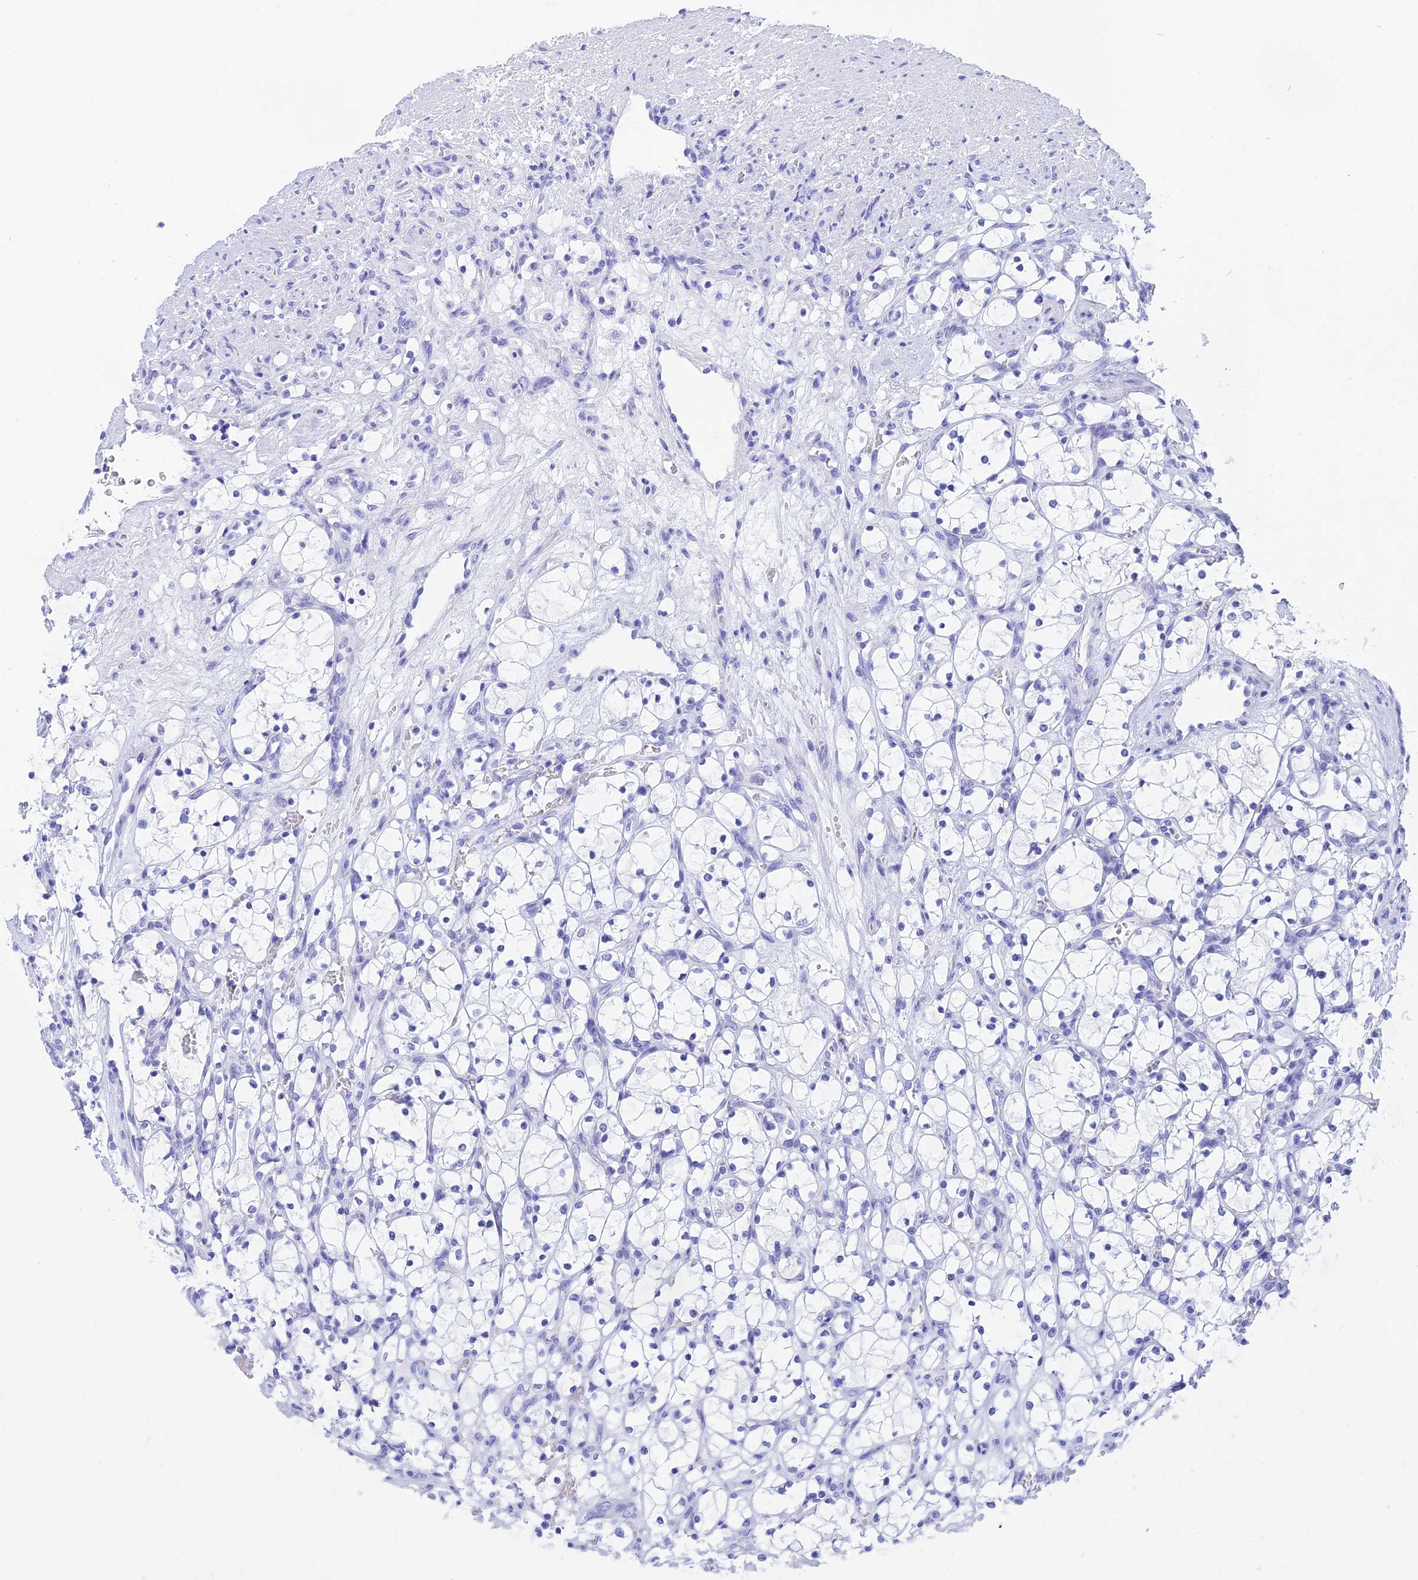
{"staining": {"intensity": "negative", "quantity": "none", "location": "none"}, "tissue": "renal cancer", "cell_type": "Tumor cells", "image_type": "cancer", "snomed": [{"axis": "morphology", "description": "Adenocarcinoma, NOS"}, {"axis": "topography", "description": "Kidney"}], "caption": "Image shows no protein staining in tumor cells of renal cancer tissue.", "gene": "ISCA1", "patient": {"sex": "female", "age": 69}}